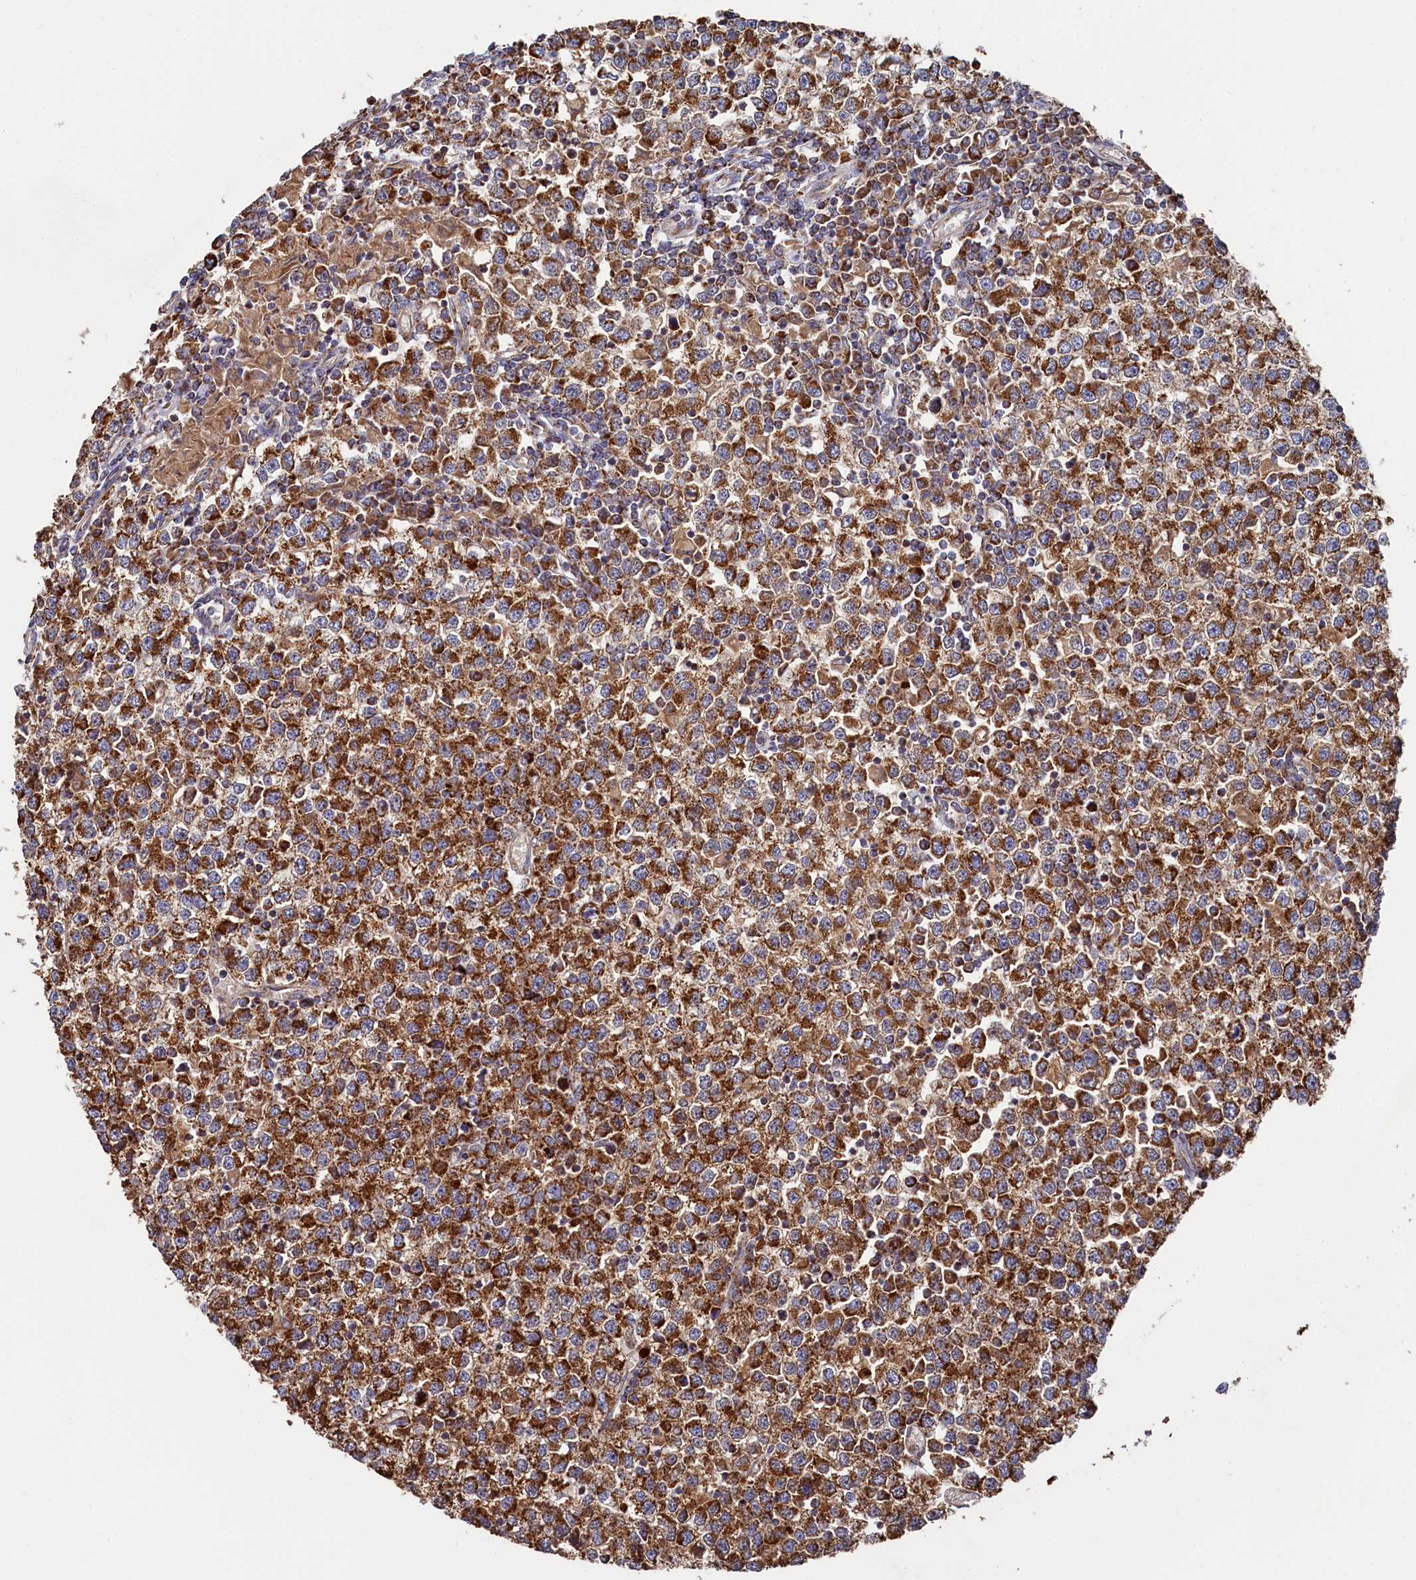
{"staining": {"intensity": "strong", "quantity": ">75%", "location": "cytoplasmic/membranous"}, "tissue": "testis cancer", "cell_type": "Tumor cells", "image_type": "cancer", "snomed": [{"axis": "morphology", "description": "Seminoma, NOS"}, {"axis": "topography", "description": "Testis"}], "caption": "A brown stain shows strong cytoplasmic/membranous positivity of a protein in testis cancer (seminoma) tumor cells.", "gene": "HAUS2", "patient": {"sex": "male", "age": 65}}